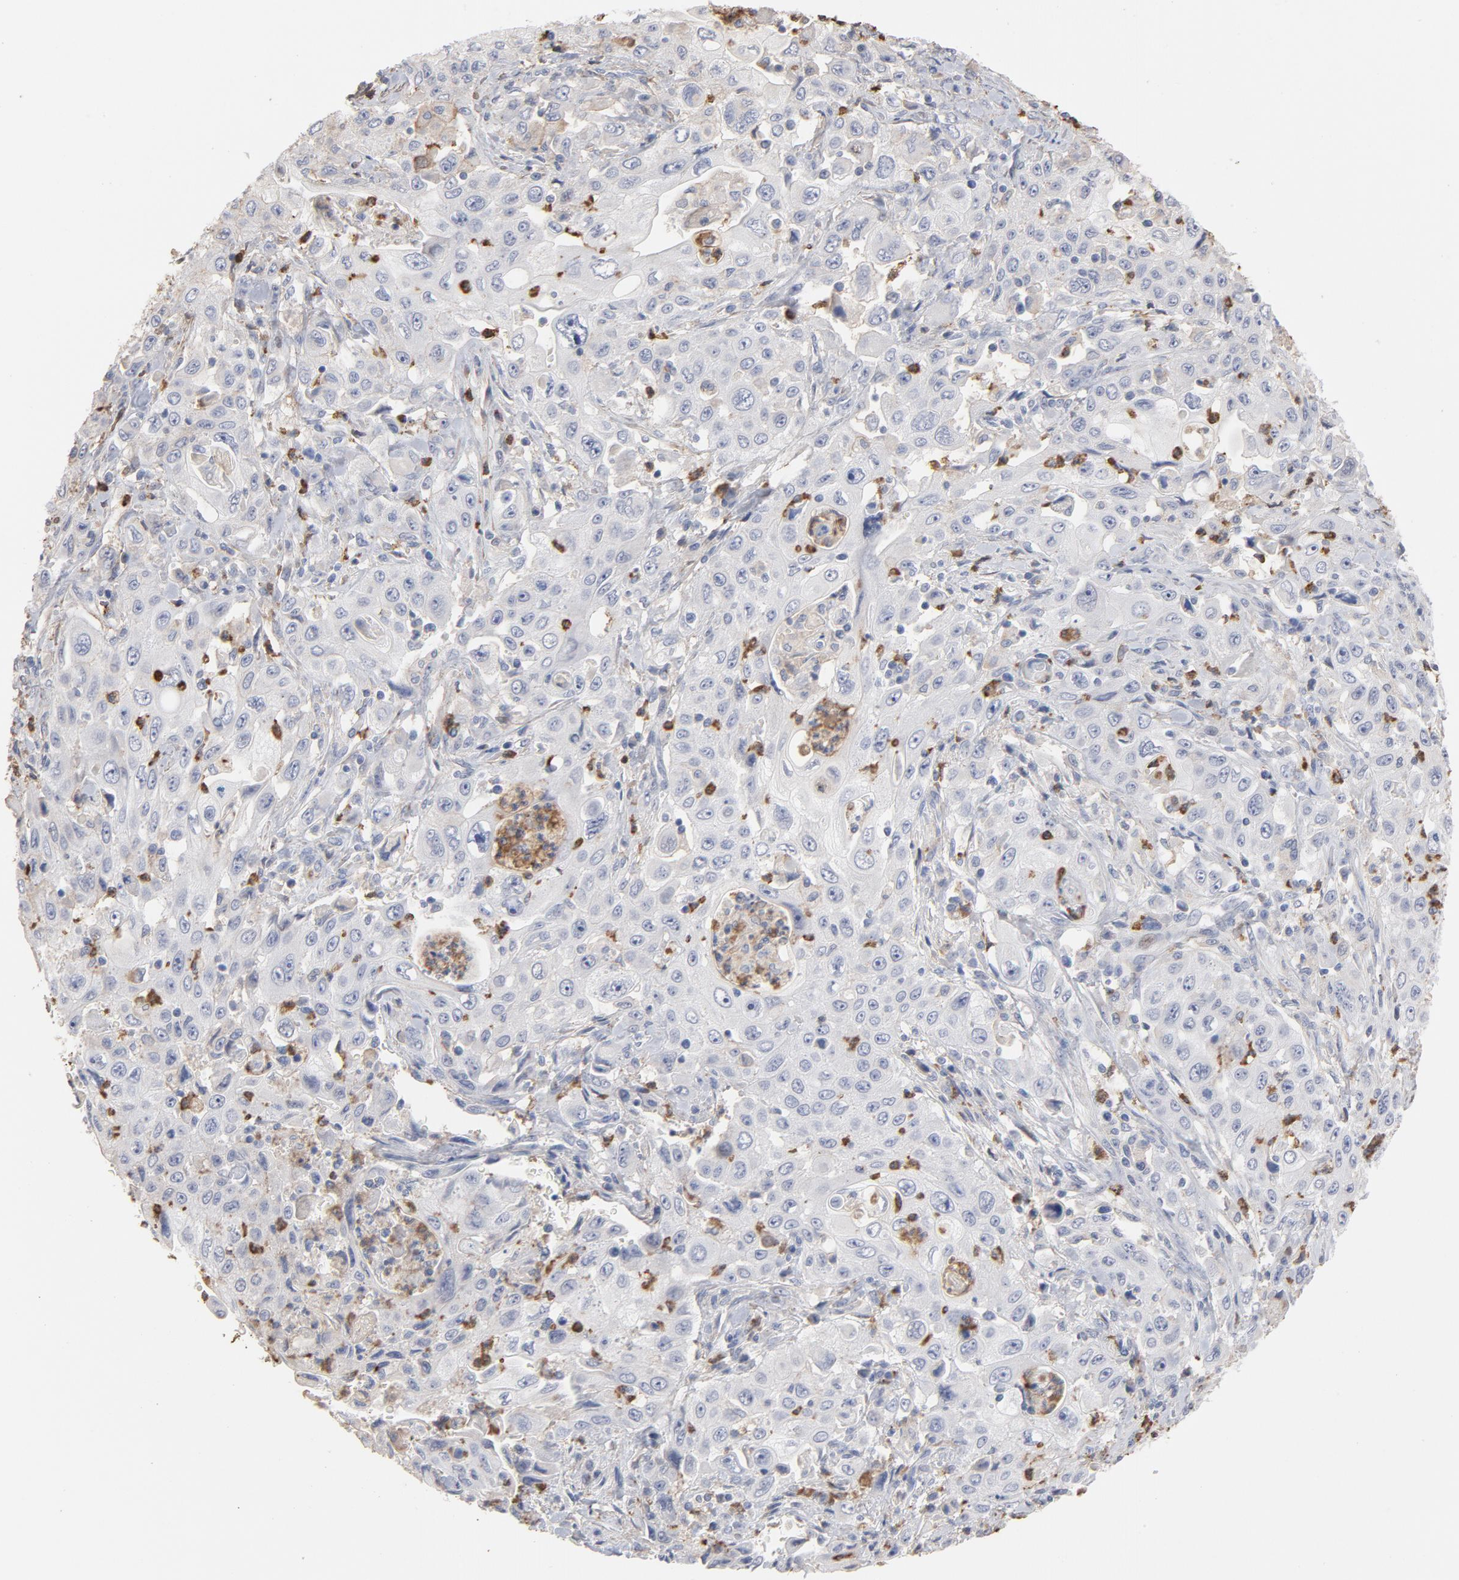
{"staining": {"intensity": "weak", "quantity": "<25%", "location": "cytoplasmic/membranous"}, "tissue": "pancreatic cancer", "cell_type": "Tumor cells", "image_type": "cancer", "snomed": [{"axis": "morphology", "description": "Adenocarcinoma, NOS"}, {"axis": "topography", "description": "Pancreas"}], "caption": "This photomicrograph is of pancreatic cancer (adenocarcinoma) stained with immunohistochemistry (IHC) to label a protein in brown with the nuclei are counter-stained blue. There is no staining in tumor cells.", "gene": "PNMA1", "patient": {"sex": "male", "age": 70}}